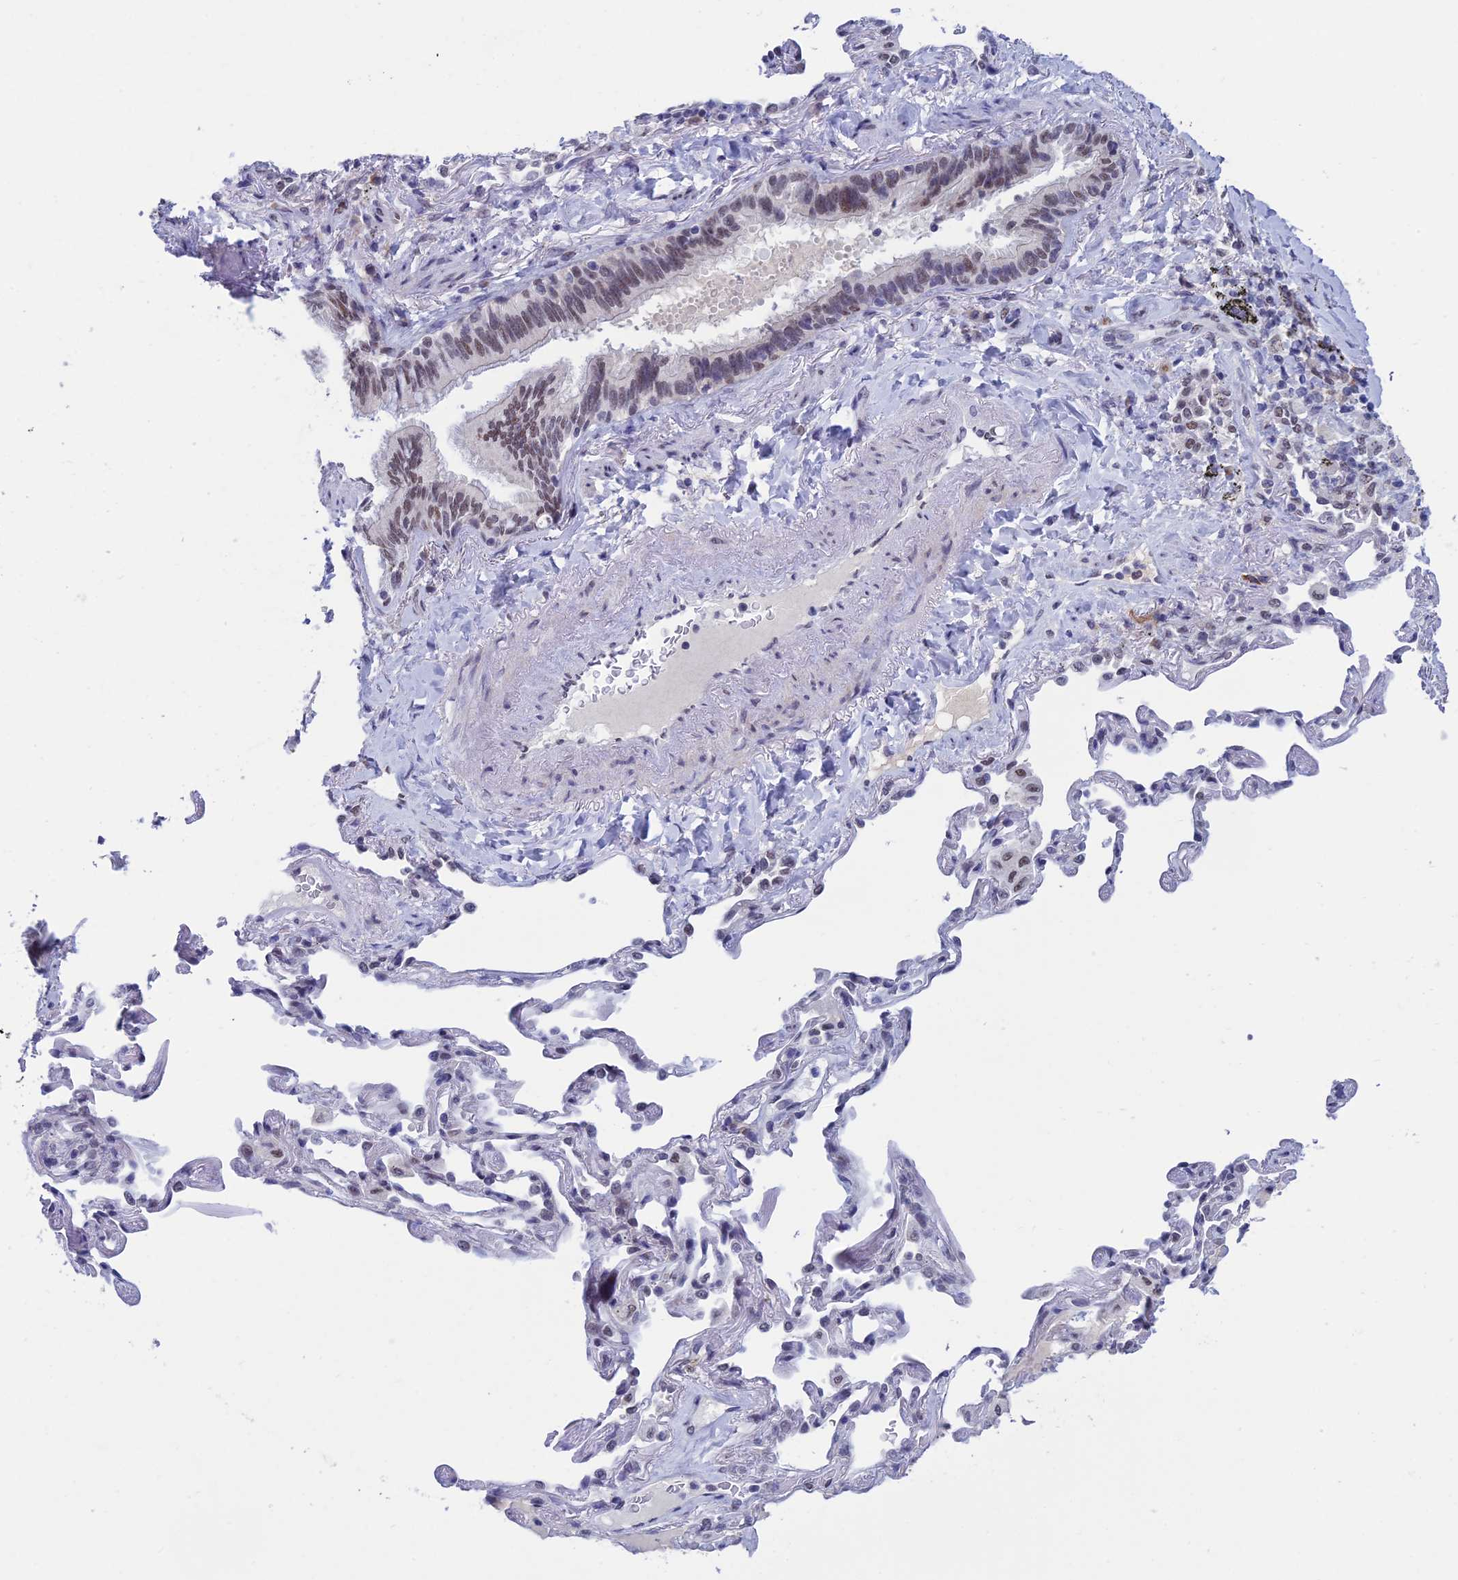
{"staining": {"intensity": "moderate", "quantity": "25%-75%", "location": "nuclear"}, "tissue": "lung cancer", "cell_type": "Tumor cells", "image_type": "cancer", "snomed": [{"axis": "morphology", "description": "Adenocarcinoma, NOS"}, {"axis": "topography", "description": "Lung"}], "caption": "Protein expression analysis of human adenocarcinoma (lung) reveals moderate nuclear expression in about 25%-75% of tumor cells.", "gene": "NABP2", "patient": {"sex": "female", "age": 69}}